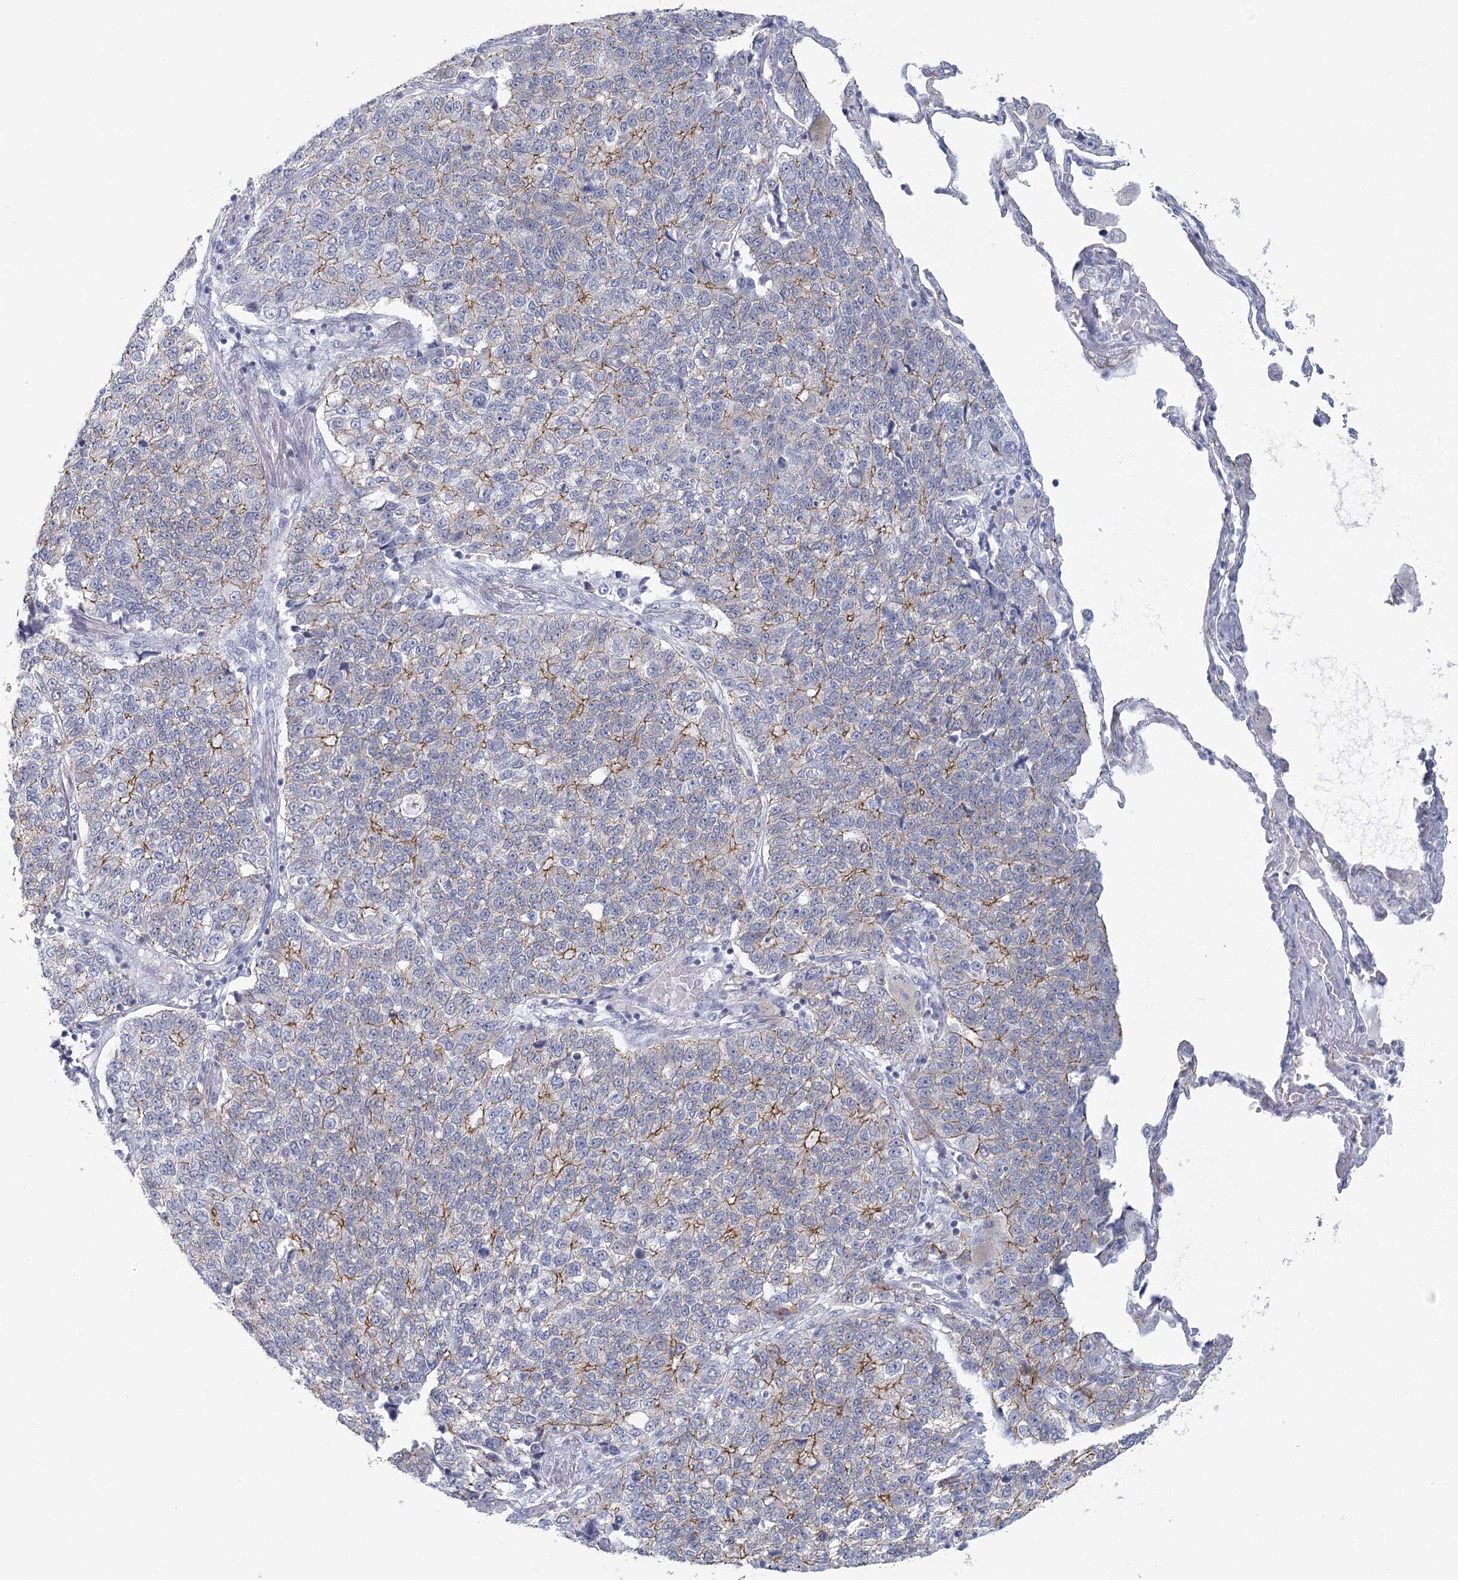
{"staining": {"intensity": "moderate", "quantity": "<25%", "location": "cytoplasmic/membranous"}, "tissue": "lung cancer", "cell_type": "Tumor cells", "image_type": "cancer", "snomed": [{"axis": "morphology", "description": "Adenocarcinoma, NOS"}, {"axis": "topography", "description": "Lung"}], "caption": "Brown immunohistochemical staining in lung cancer (adenocarcinoma) exhibits moderate cytoplasmic/membranous expression in about <25% of tumor cells.", "gene": "WNT8B", "patient": {"sex": "male", "age": 49}}